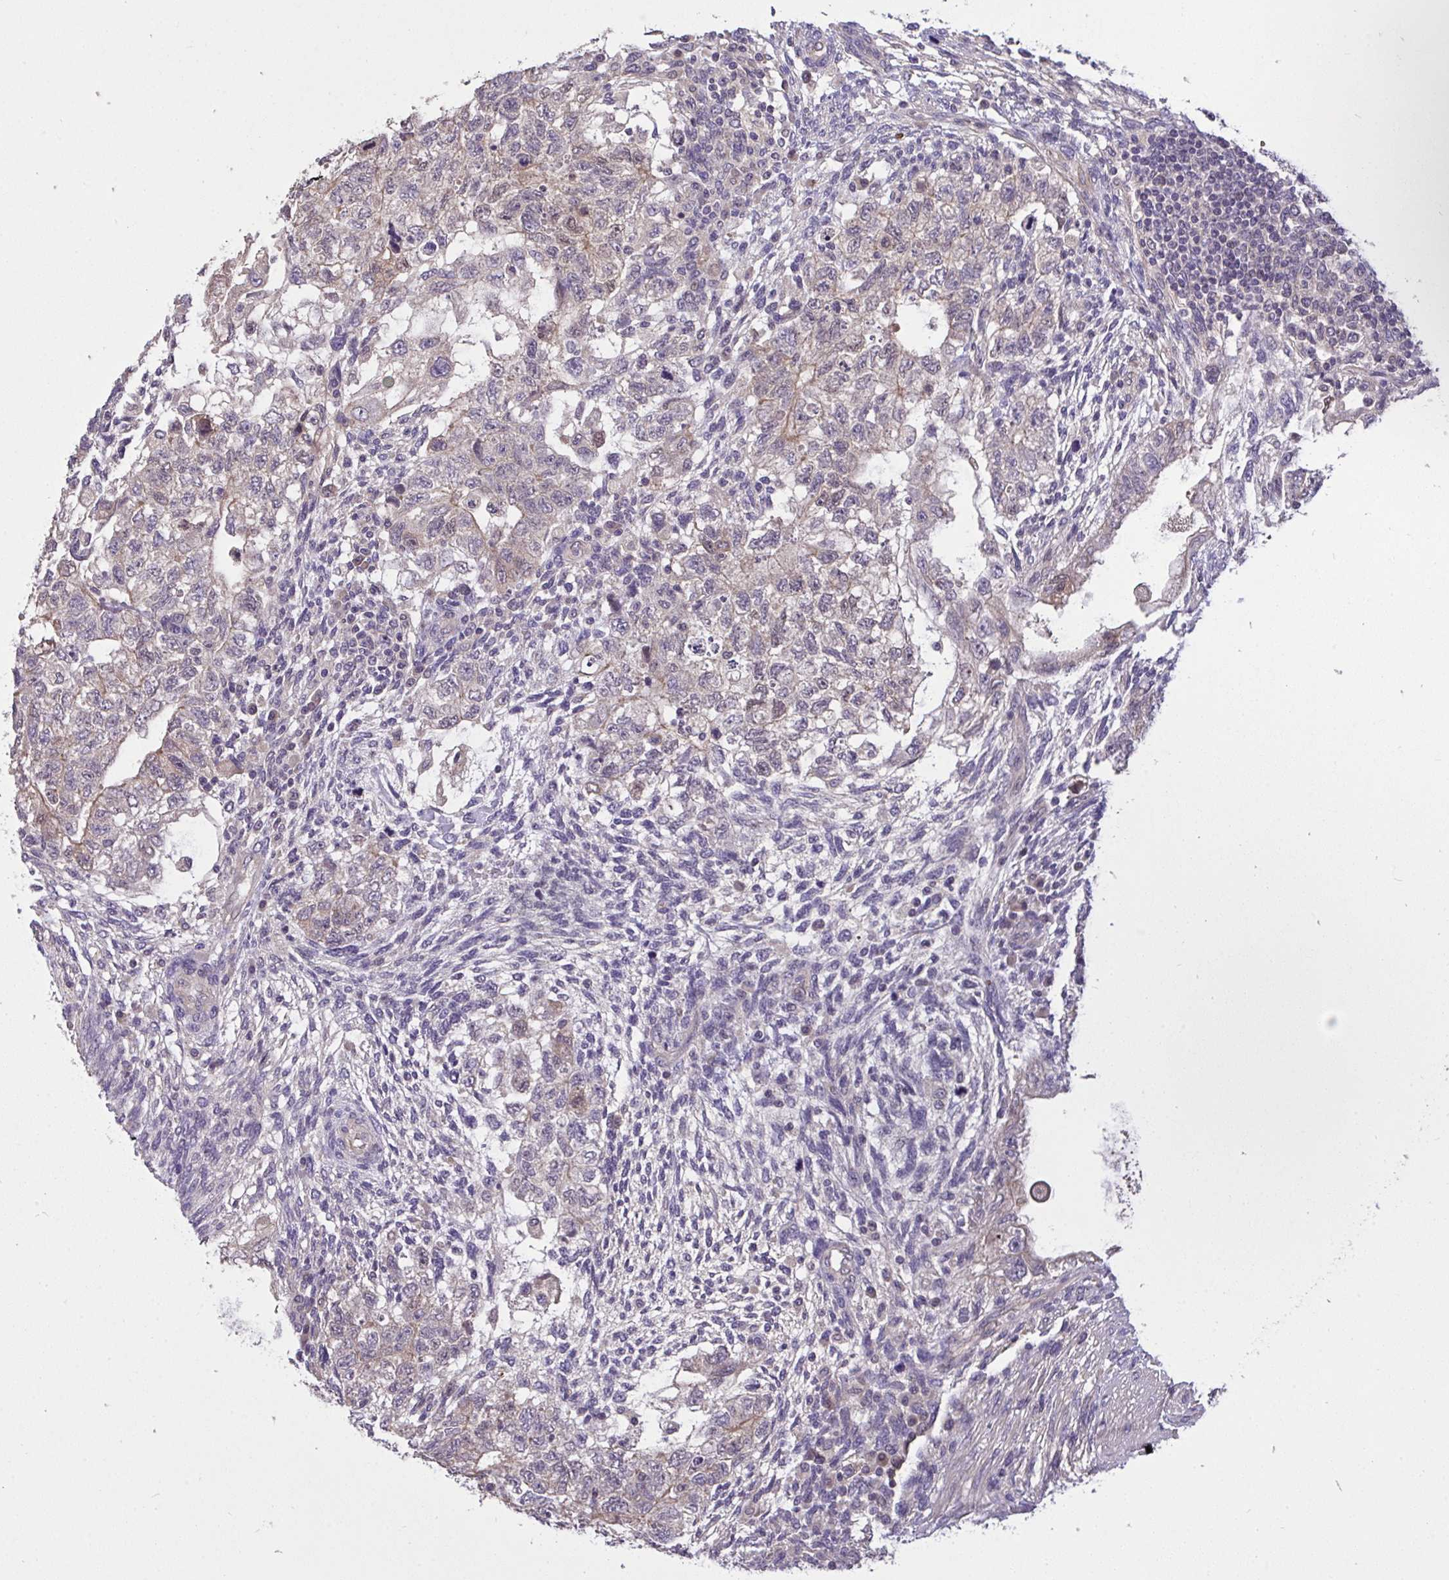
{"staining": {"intensity": "weak", "quantity": "25%-75%", "location": "cytoplasmic/membranous,nuclear"}, "tissue": "testis cancer", "cell_type": "Tumor cells", "image_type": "cancer", "snomed": [{"axis": "morphology", "description": "Normal tissue, NOS"}, {"axis": "morphology", "description": "Carcinoma, Embryonal, NOS"}, {"axis": "topography", "description": "Testis"}], "caption": "Immunohistochemical staining of human testis cancer displays low levels of weak cytoplasmic/membranous and nuclear staining in approximately 25%-75% of tumor cells. (brown staining indicates protein expression, while blue staining denotes nuclei).", "gene": "C19orf54", "patient": {"sex": "male", "age": 36}}